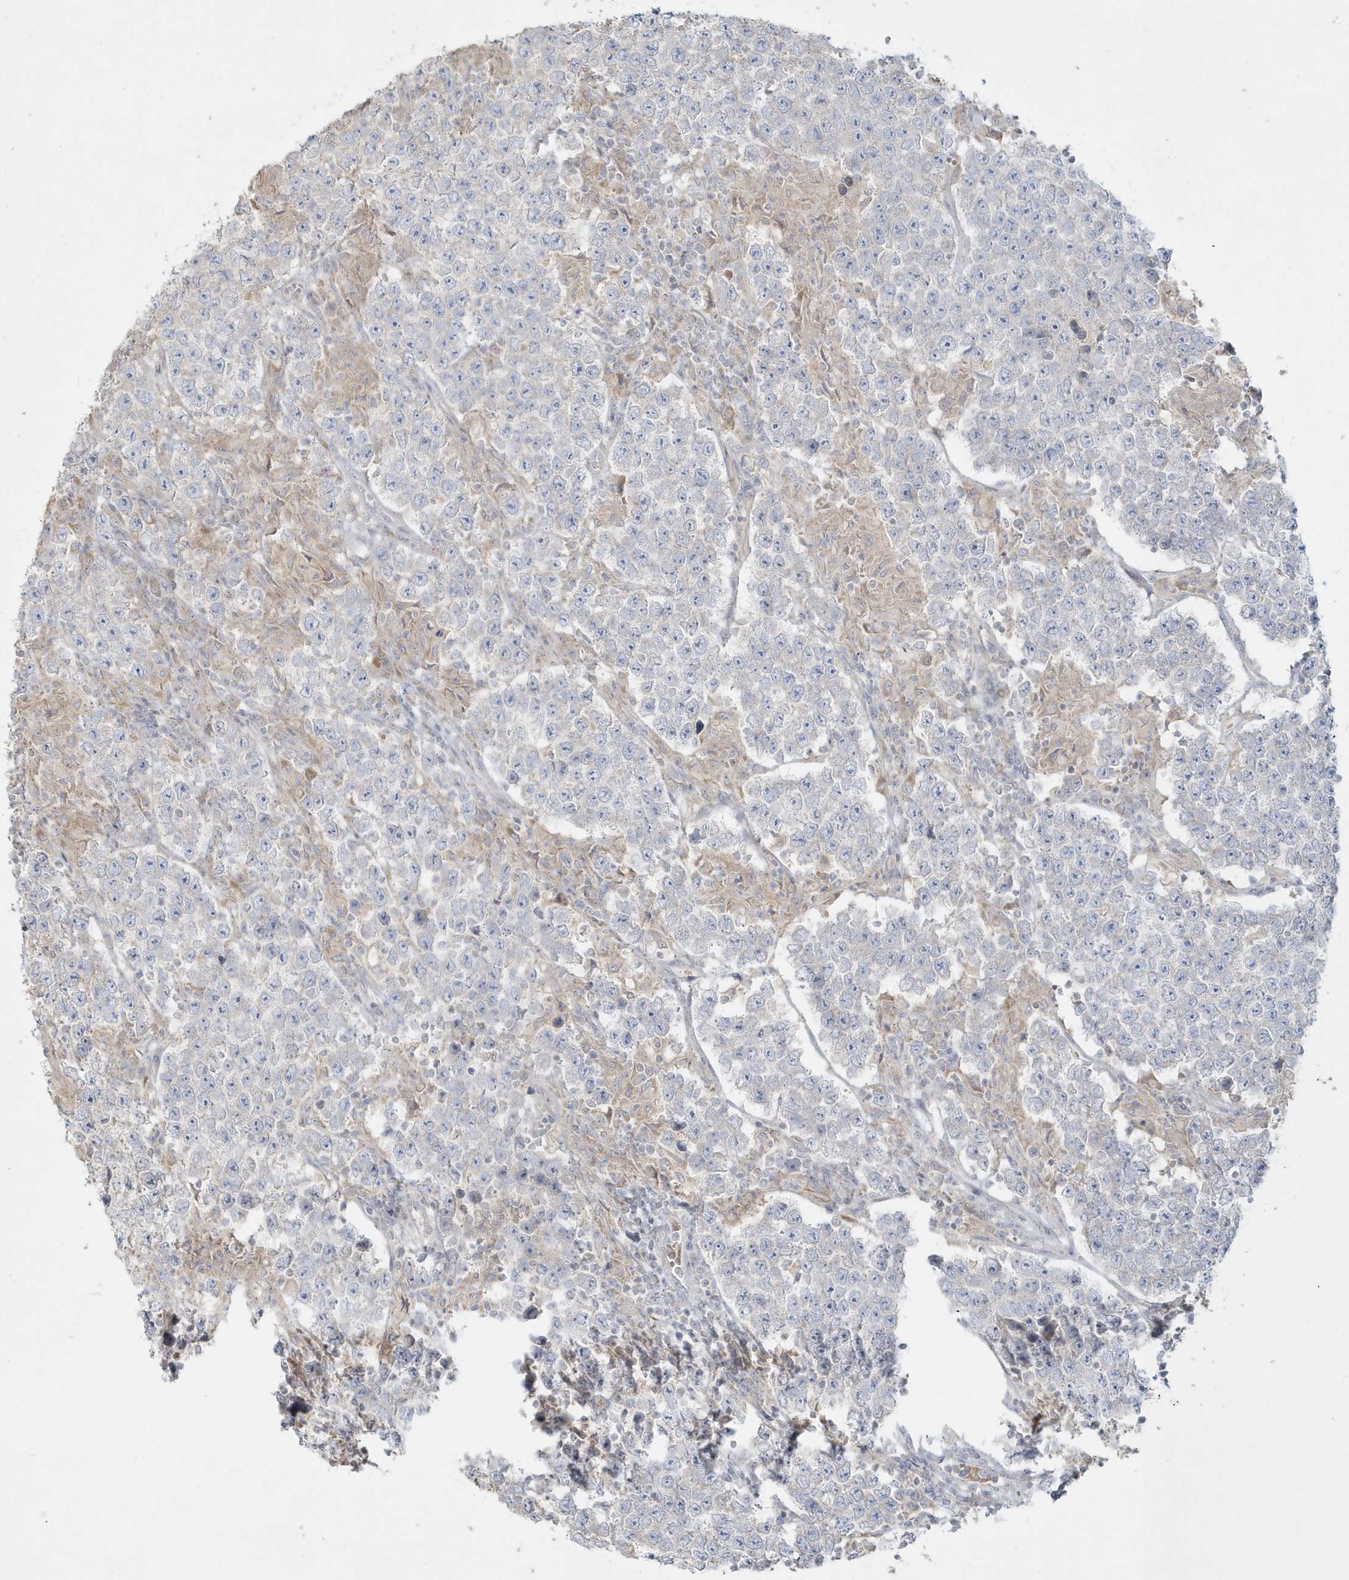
{"staining": {"intensity": "negative", "quantity": "none", "location": "none"}, "tissue": "testis cancer", "cell_type": "Tumor cells", "image_type": "cancer", "snomed": [{"axis": "morphology", "description": "Normal tissue, NOS"}, {"axis": "morphology", "description": "Urothelial carcinoma, High grade"}, {"axis": "morphology", "description": "Seminoma, NOS"}, {"axis": "morphology", "description": "Carcinoma, Embryonal, NOS"}, {"axis": "topography", "description": "Urinary bladder"}, {"axis": "topography", "description": "Testis"}], "caption": "The histopathology image demonstrates no staining of tumor cells in testis seminoma.", "gene": "BLTP3A", "patient": {"sex": "male", "age": 41}}